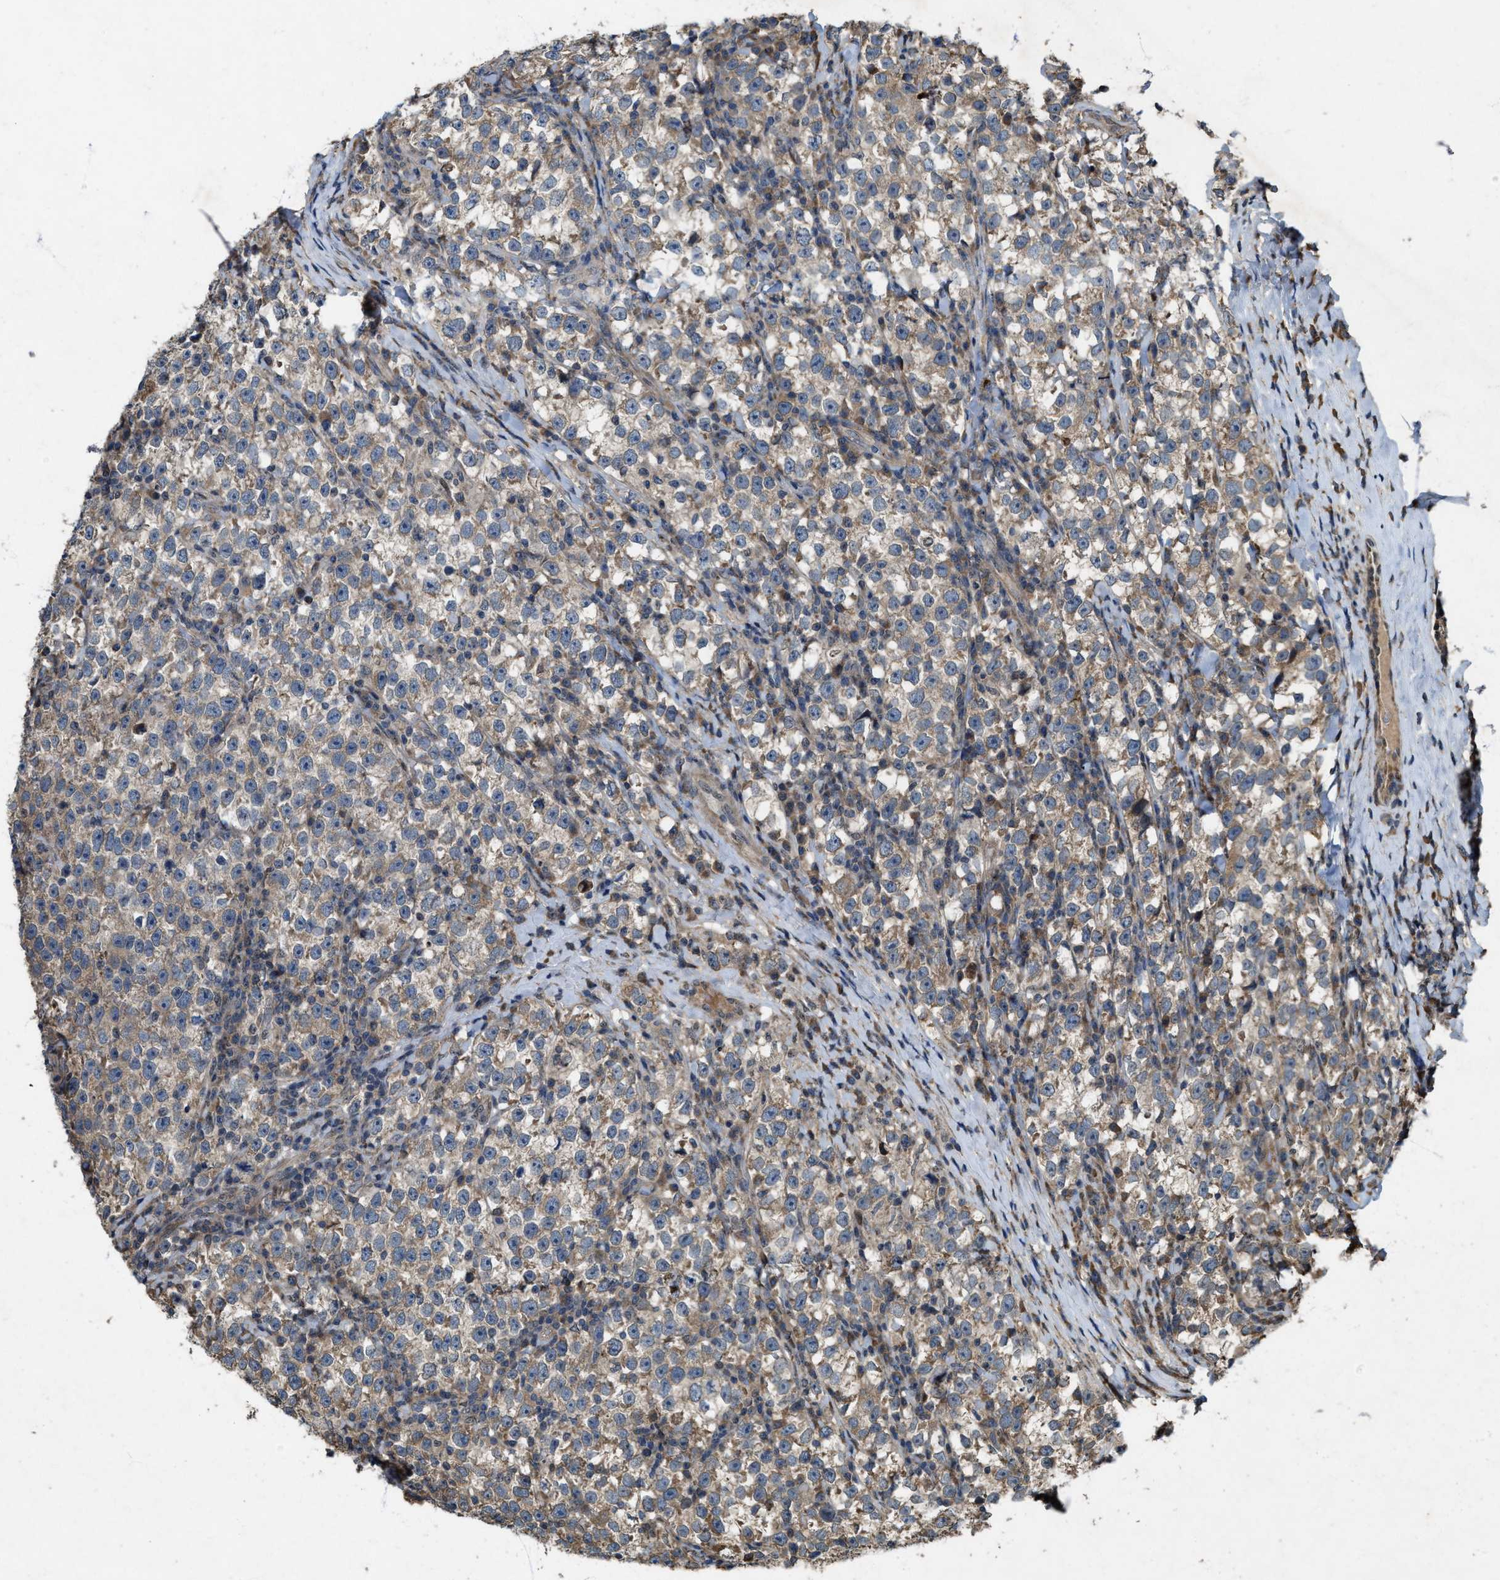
{"staining": {"intensity": "weak", "quantity": ">75%", "location": "cytoplasmic/membranous"}, "tissue": "testis cancer", "cell_type": "Tumor cells", "image_type": "cancer", "snomed": [{"axis": "morphology", "description": "Normal tissue, NOS"}, {"axis": "morphology", "description": "Seminoma, NOS"}, {"axis": "topography", "description": "Testis"}], "caption": "Testis cancer was stained to show a protein in brown. There is low levels of weak cytoplasmic/membranous expression in about >75% of tumor cells.", "gene": "PDP2", "patient": {"sex": "male", "age": 43}}